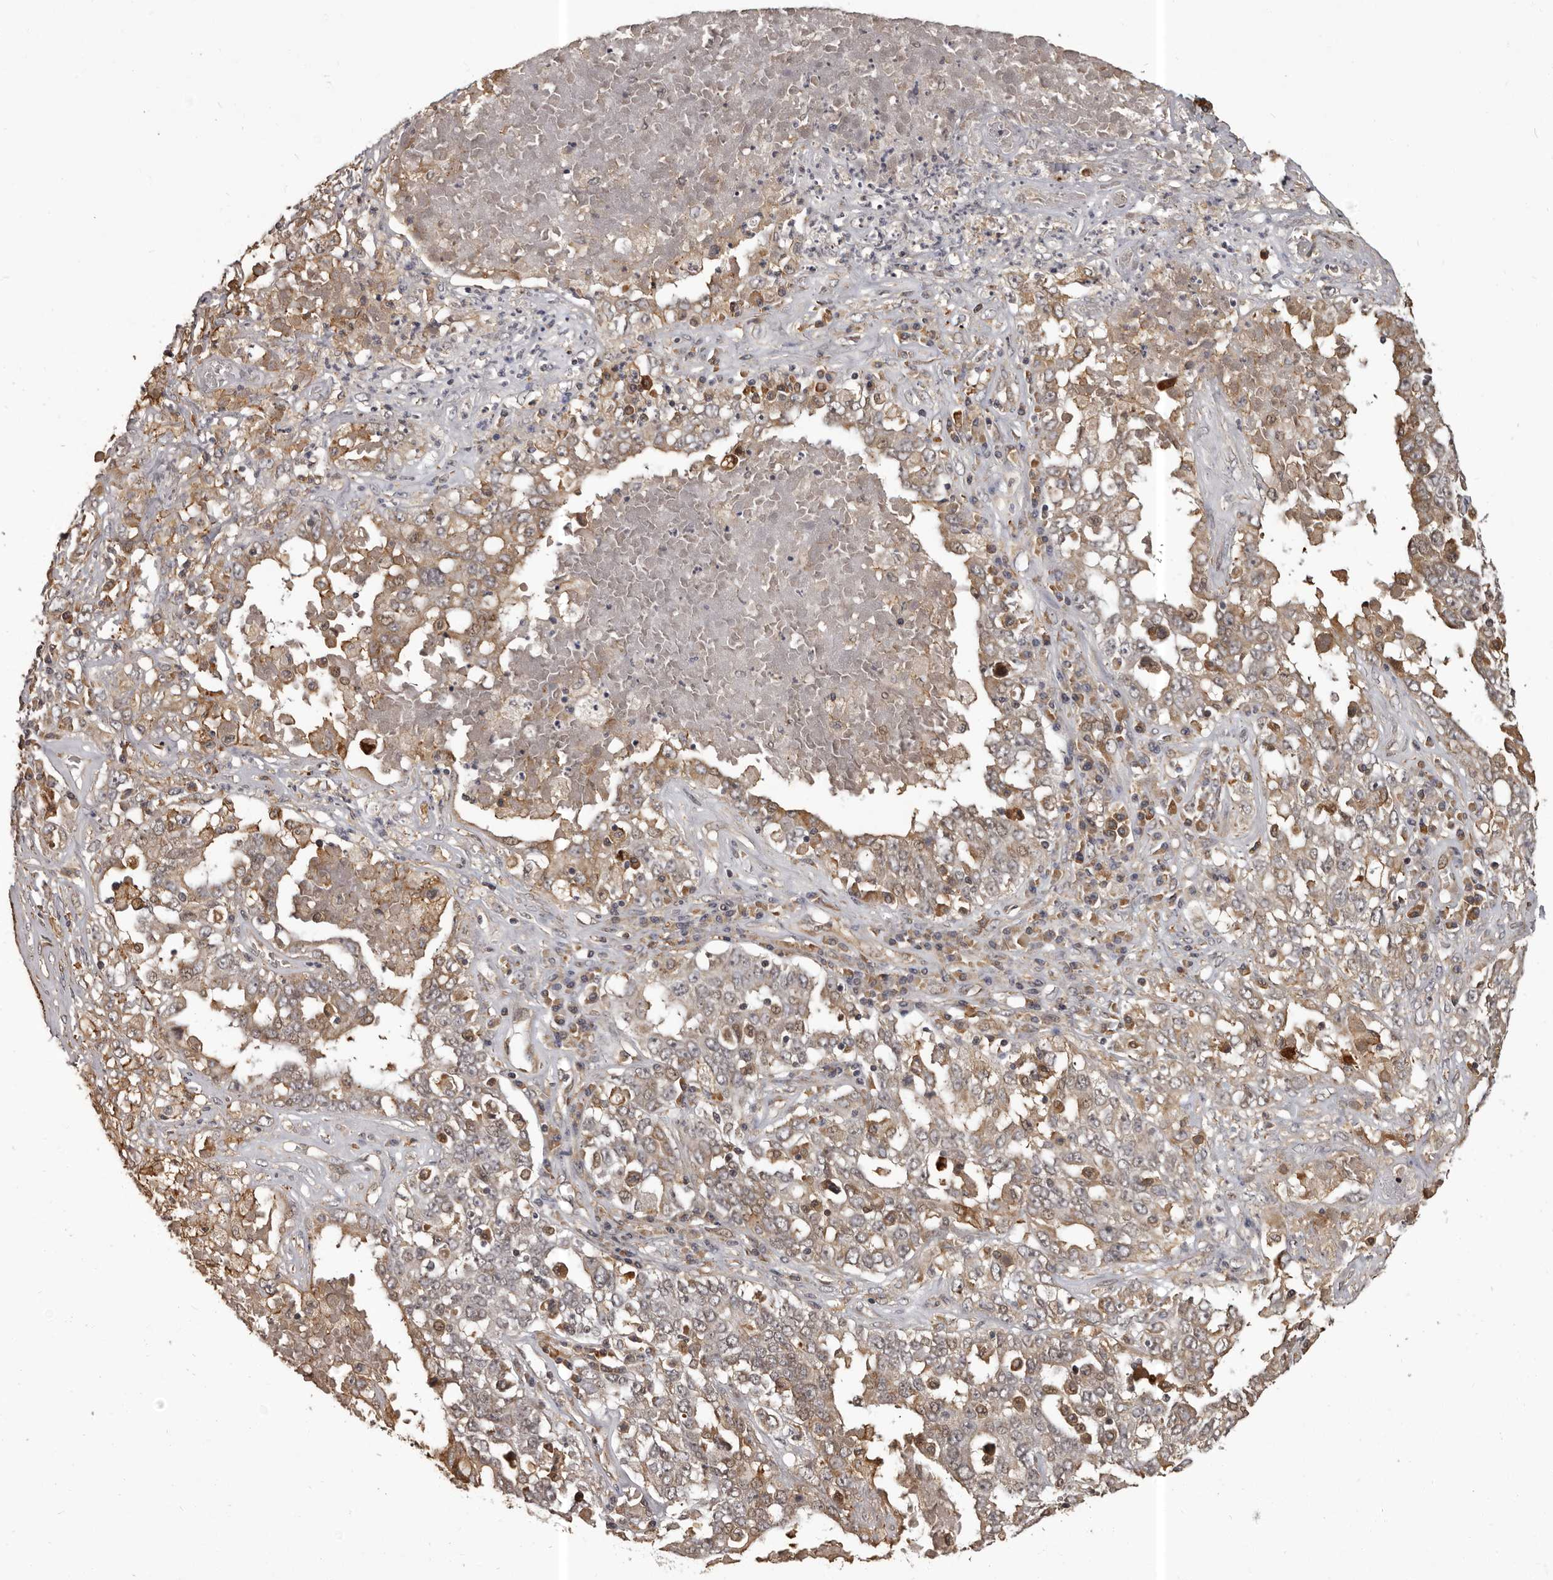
{"staining": {"intensity": "moderate", "quantity": ">75%", "location": "cytoplasmic/membranous"}, "tissue": "ovarian cancer", "cell_type": "Tumor cells", "image_type": "cancer", "snomed": [{"axis": "morphology", "description": "Carcinoma, endometroid"}, {"axis": "topography", "description": "Ovary"}], "caption": "High-magnification brightfield microscopy of ovarian endometroid carcinoma stained with DAB (brown) and counterstained with hematoxylin (blue). tumor cells exhibit moderate cytoplasmic/membranous expression is present in approximately>75% of cells.", "gene": "SLITRK6", "patient": {"sex": "female", "age": 62}}